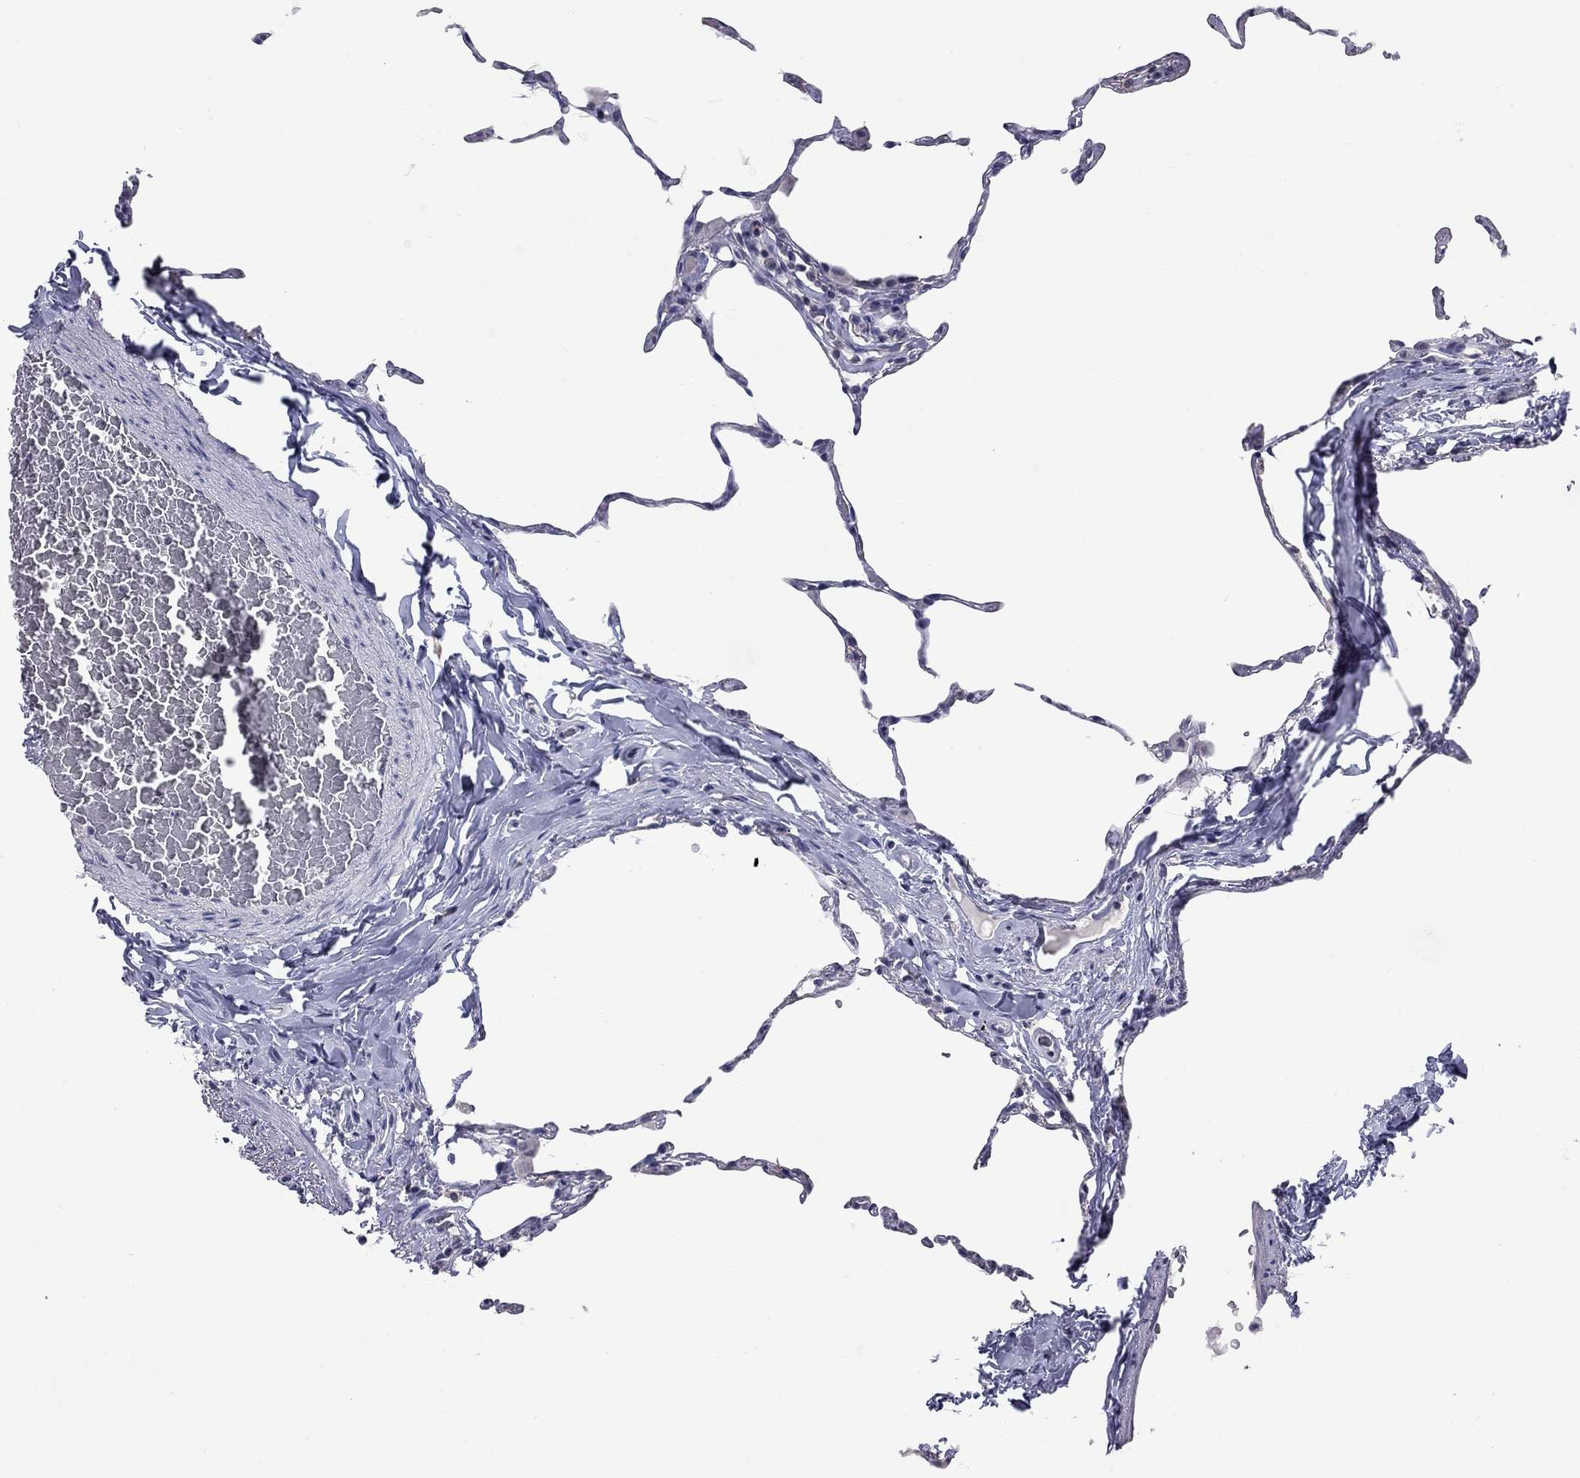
{"staining": {"intensity": "negative", "quantity": "none", "location": "none"}, "tissue": "lung", "cell_type": "Alveolar cells", "image_type": "normal", "snomed": [{"axis": "morphology", "description": "Normal tissue, NOS"}, {"axis": "topography", "description": "Lung"}], "caption": "The photomicrograph demonstrates no significant positivity in alveolar cells of lung. (DAB (3,3'-diaminobenzidine) immunohistochemistry (IHC) visualized using brightfield microscopy, high magnification).", "gene": "SHOC2", "patient": {"sex": "female", "age": 57}}